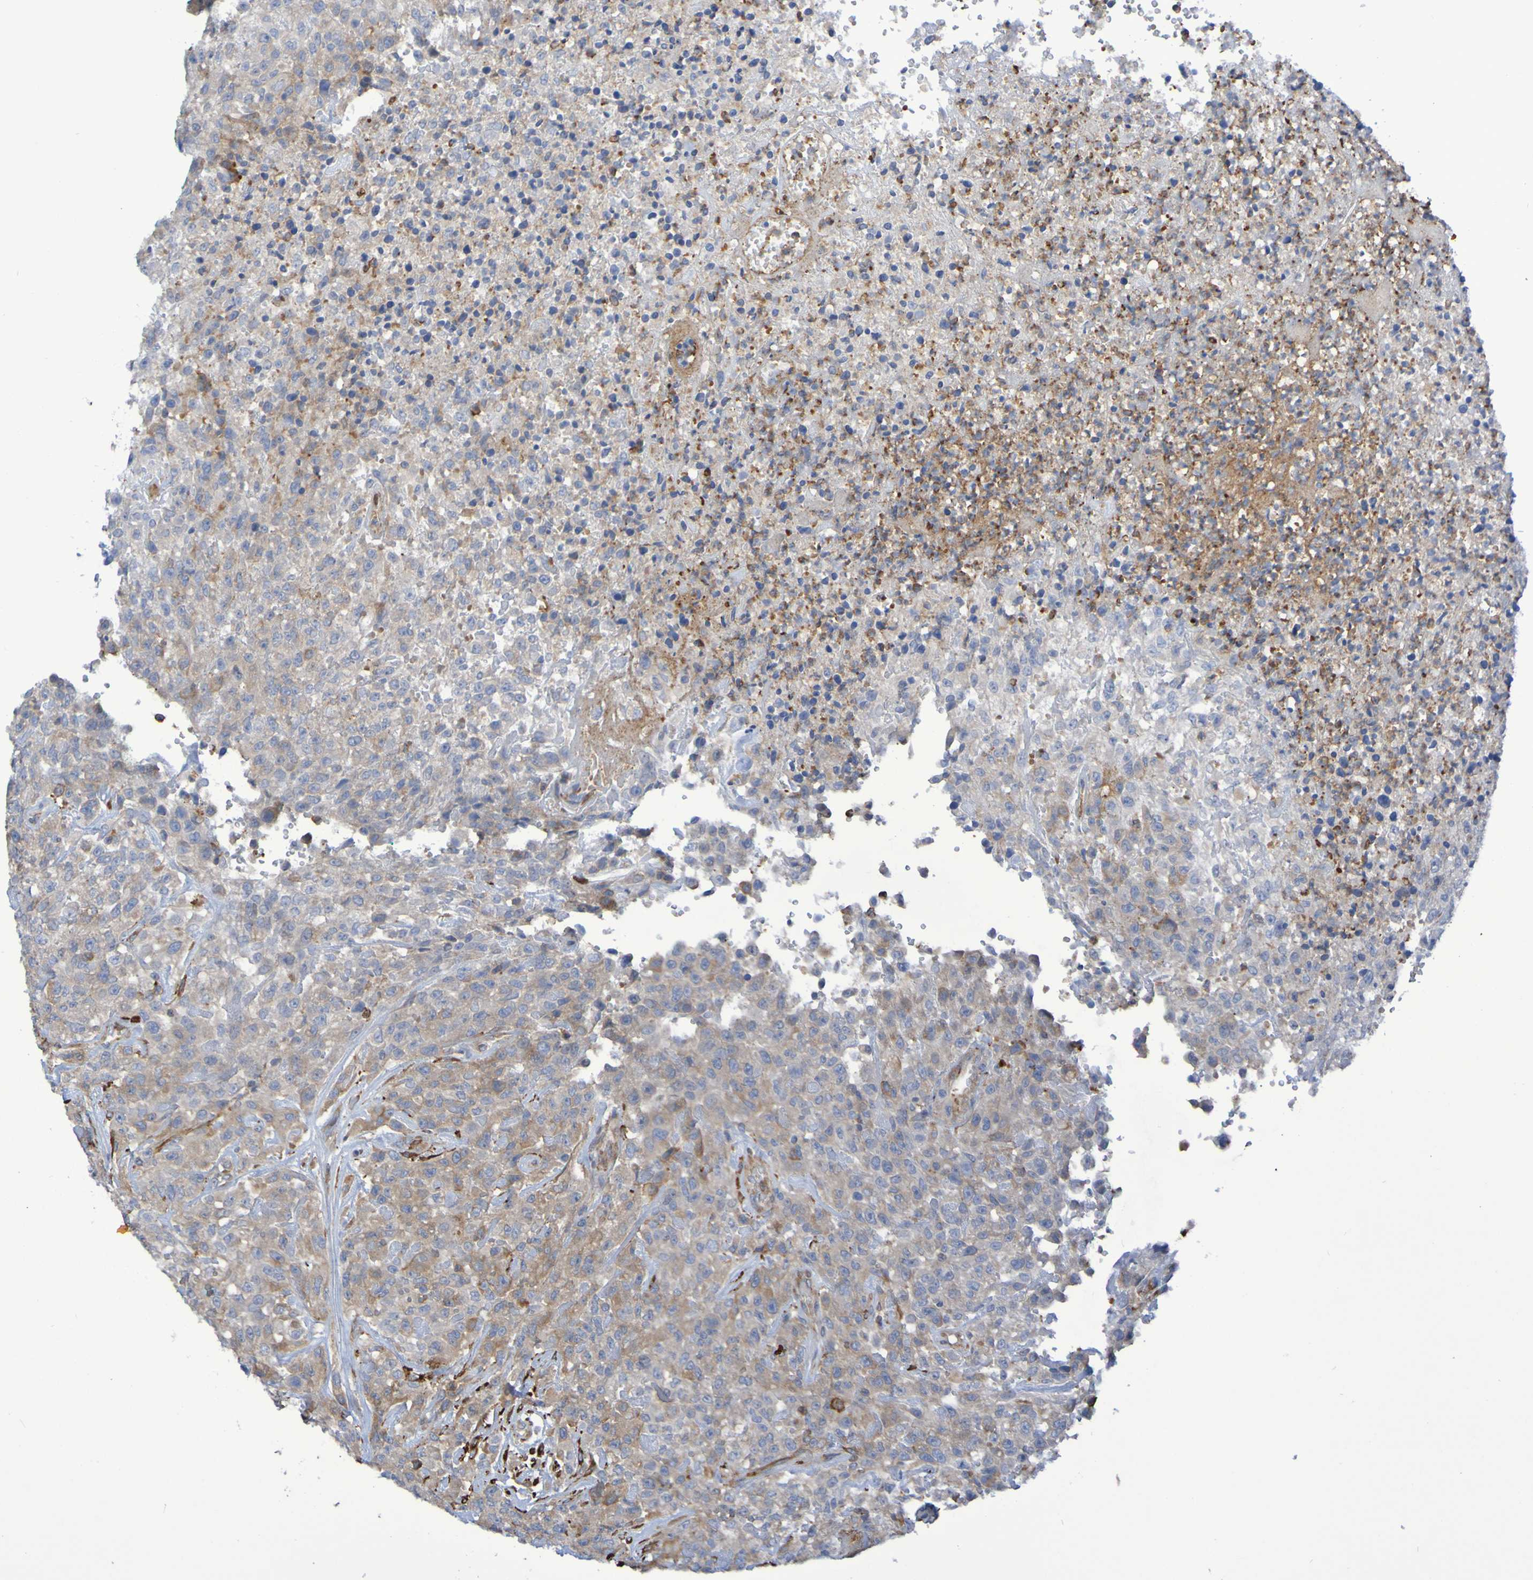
{"staining": {"intensity": "strong", "quantity": "<25%", "location": "cytoplasmic/membranous"}, "tissue": "urothelial cancer", "cell_type": "Tumor cells", "image_type": "cancer", "snomed": [{"axis": "morphology", "description": "Urothelial carcinoma, High grade"}, {"axis": "topography", "description": "Urinary bladder"}], "caption": "The photomicrograph displays staining of urothelial cancer, revealing strong cytoplasmic/membranous protein staining (brown color) within tumor cells.", "gene": "SCRG1", "patient": {"sex": "male", "age": 46}}